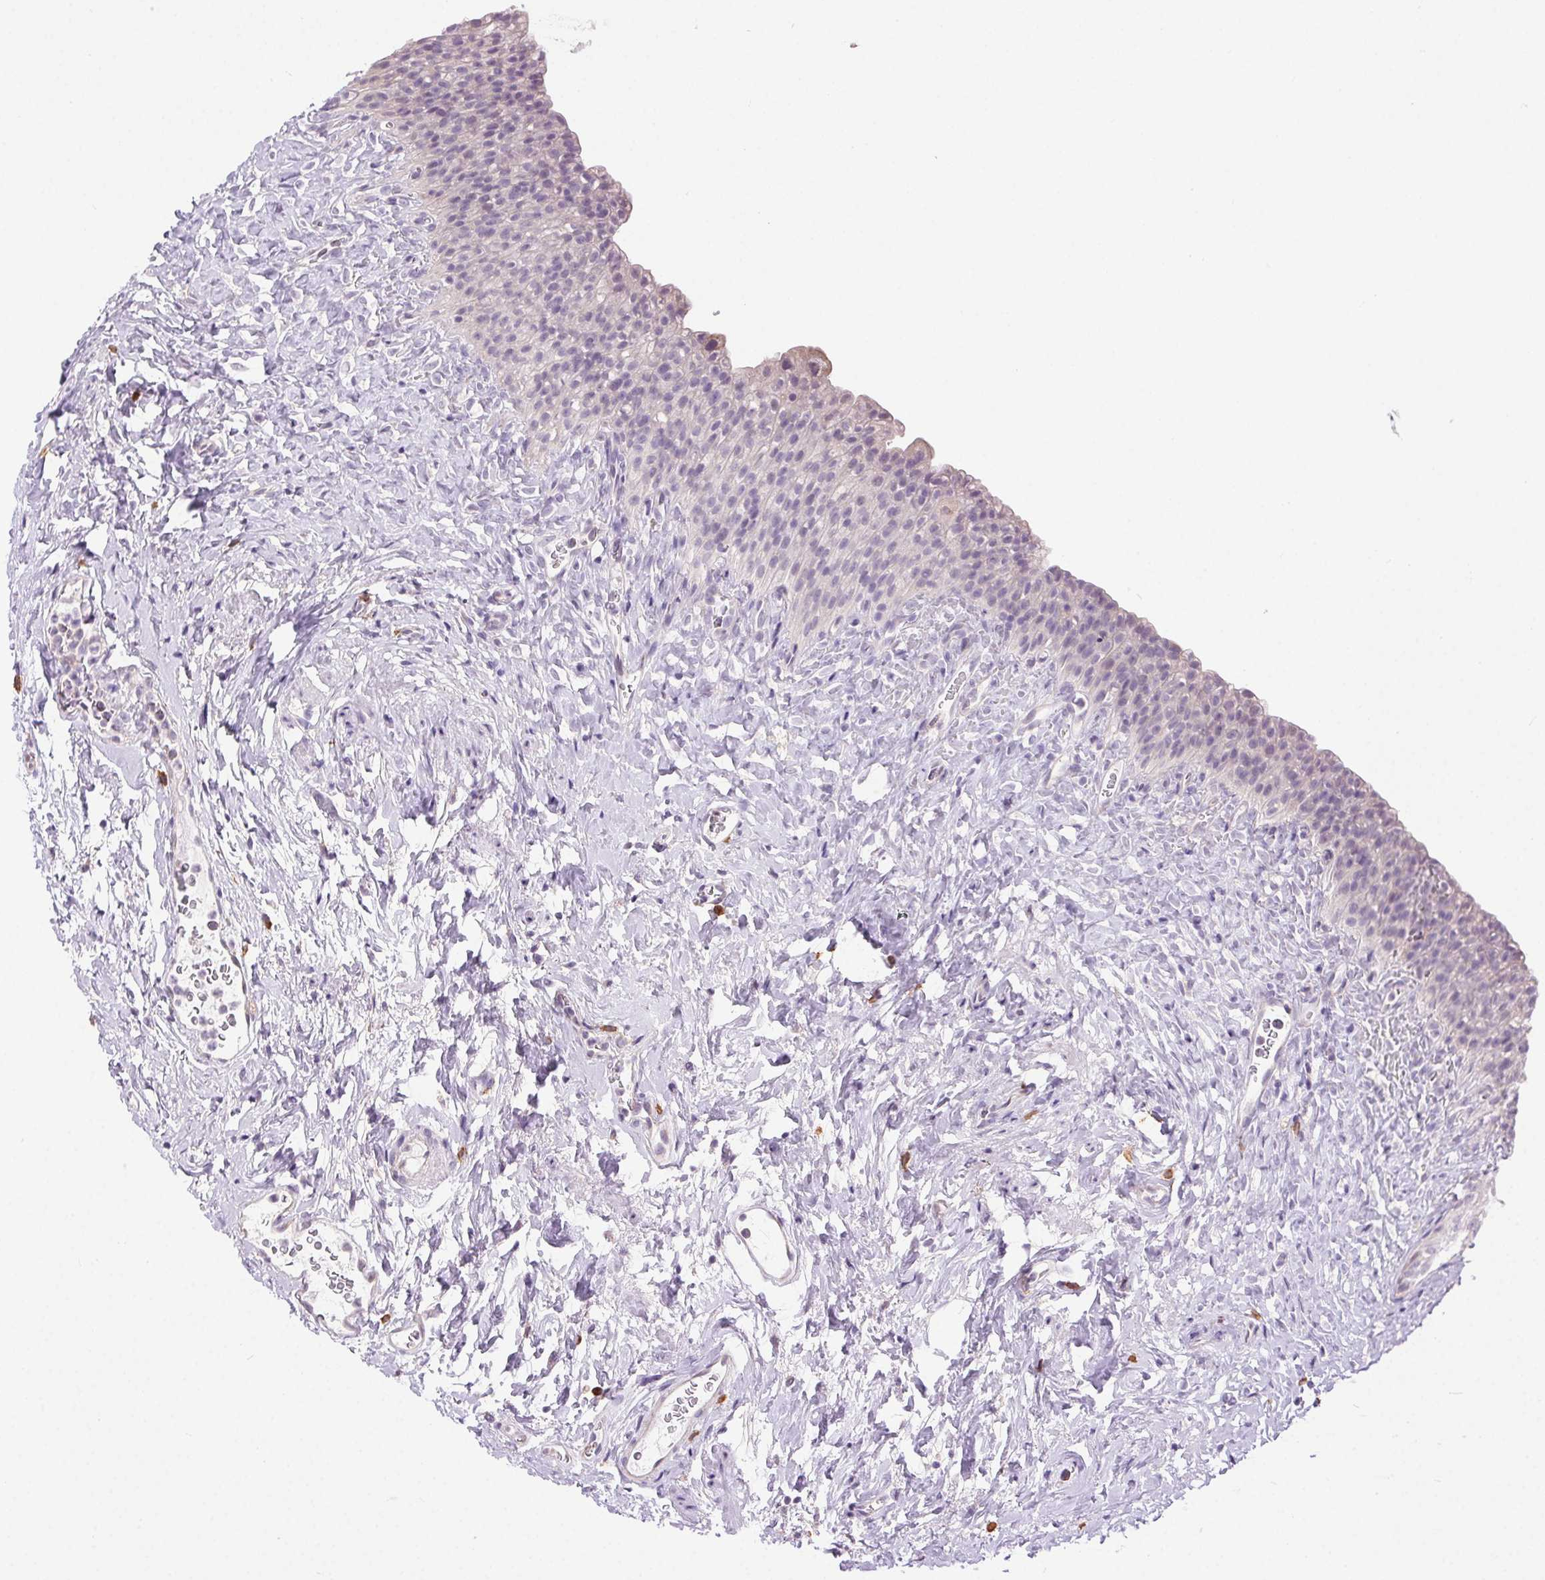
{"staining": {"intensity": "negative", "quantity": "none", "location": "none"}, "tissue": "urinary bladder", "cell_type": "Urothelial cells", "image_type": "normal", "snomed": [{"axis": "morphology", "description": "Normal tissue, NOS"}, {"axis": "topography", "description": "Urinary bladder"}, {"axis": "topography", "description": "Prostate"}], "caption": "This histopathology image is of benign urinary bladder stained with immunohistochemistry to label a protein in brown with the nuclei are counter-stained blue. There is no positivity in urothelial cells.", "gene": "SNX31", "patient": {"sex": "male", "age": 76}}